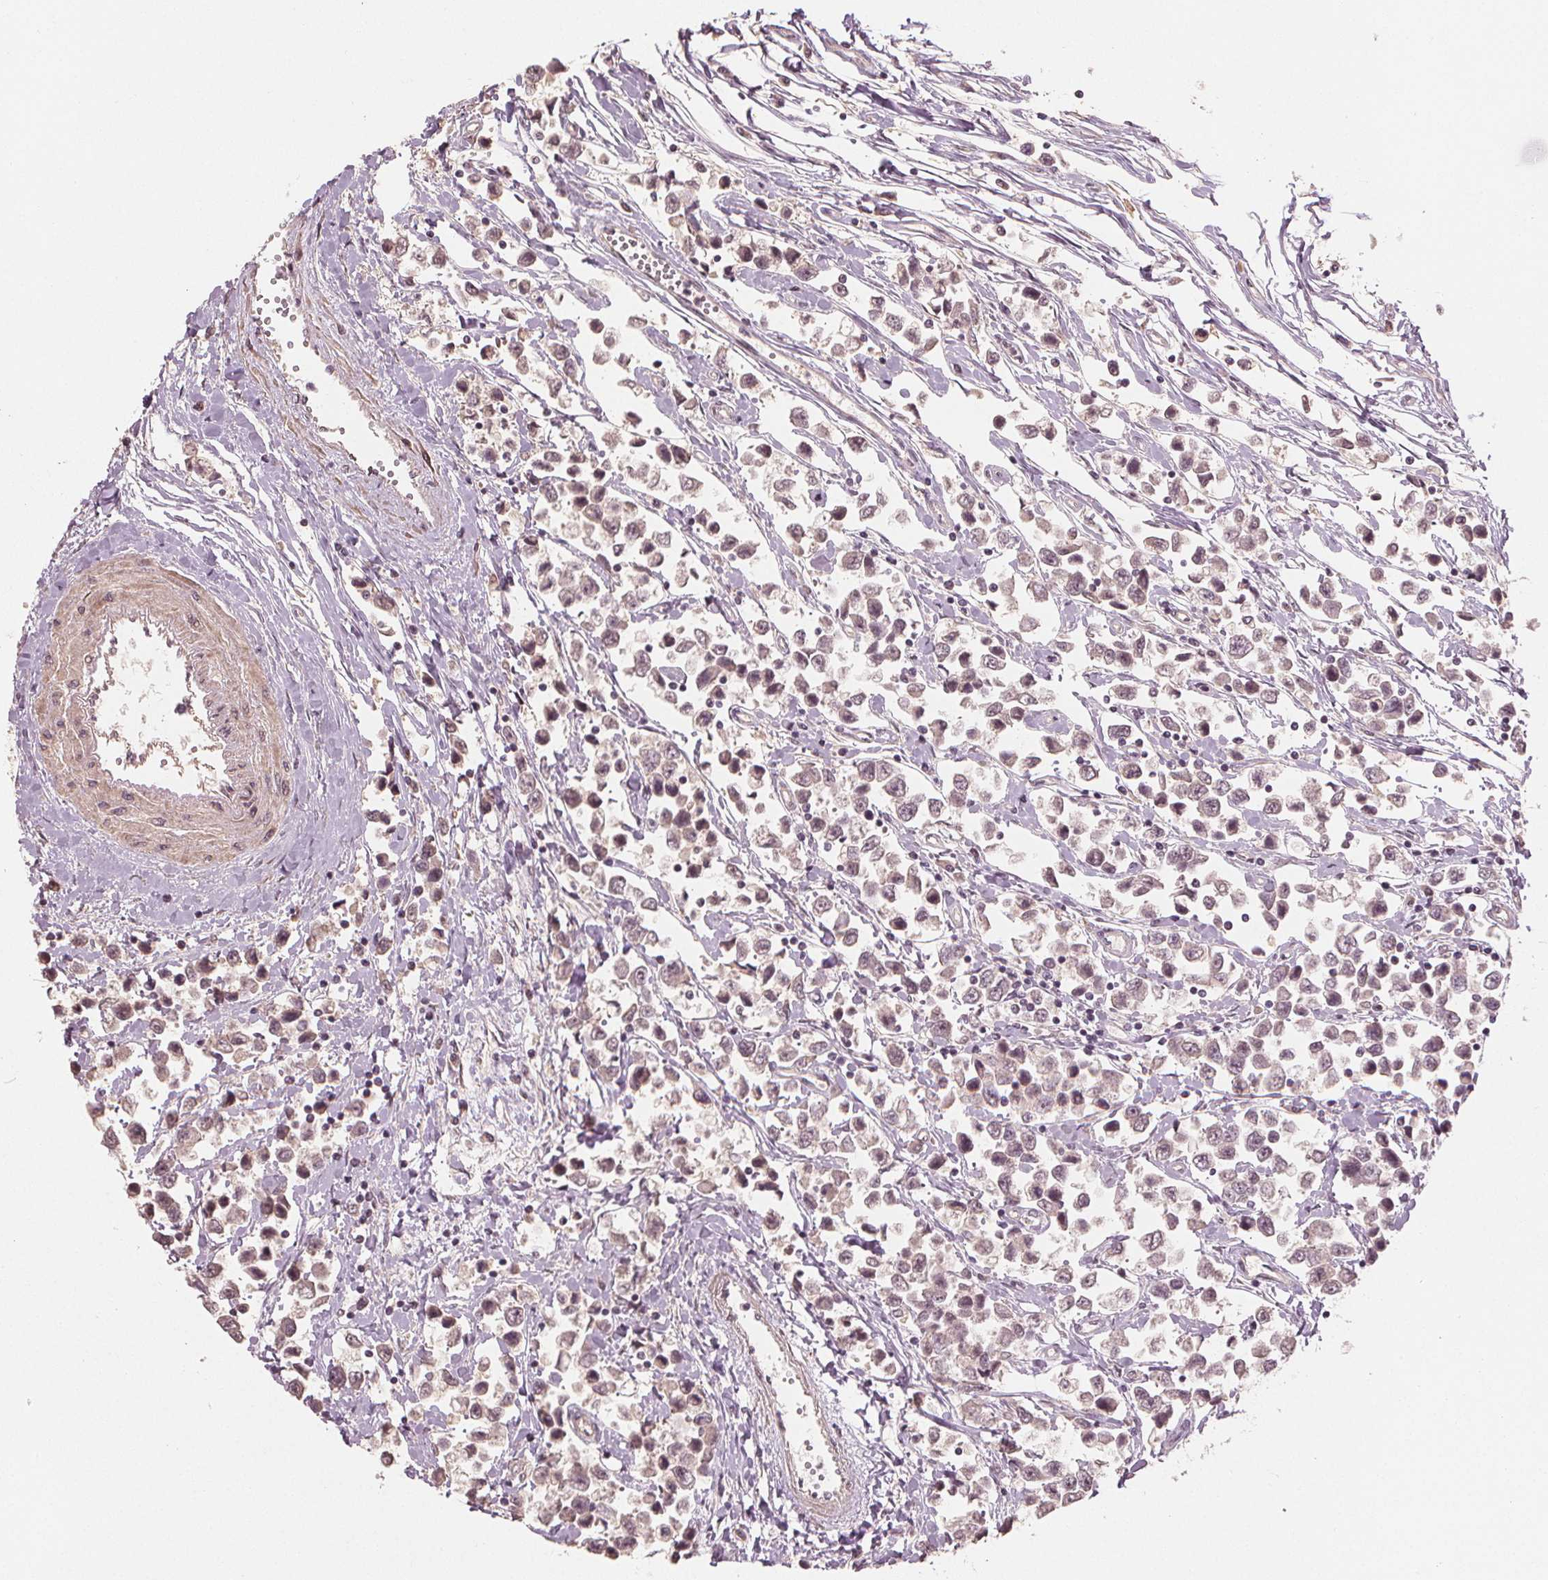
{"staining": {"intensity": "weak", "quantity": ">75%", "location": "nuclear"}, "tissue": "testis cancer", "cell_type": "Tumor cells", "image_type": "cancer", "snomed": [{"axis": "morphology", "description": "Seminoma, NOS"}, {"axis": "topography", "description": "Testis"}], "caption": "A photomicrograph of testis cancer stained for a protein demonstrates weak nuclear brown staining in tumor cells.", "gene": "CLBA1", "patient": {"sex": "male", "age": 34}}